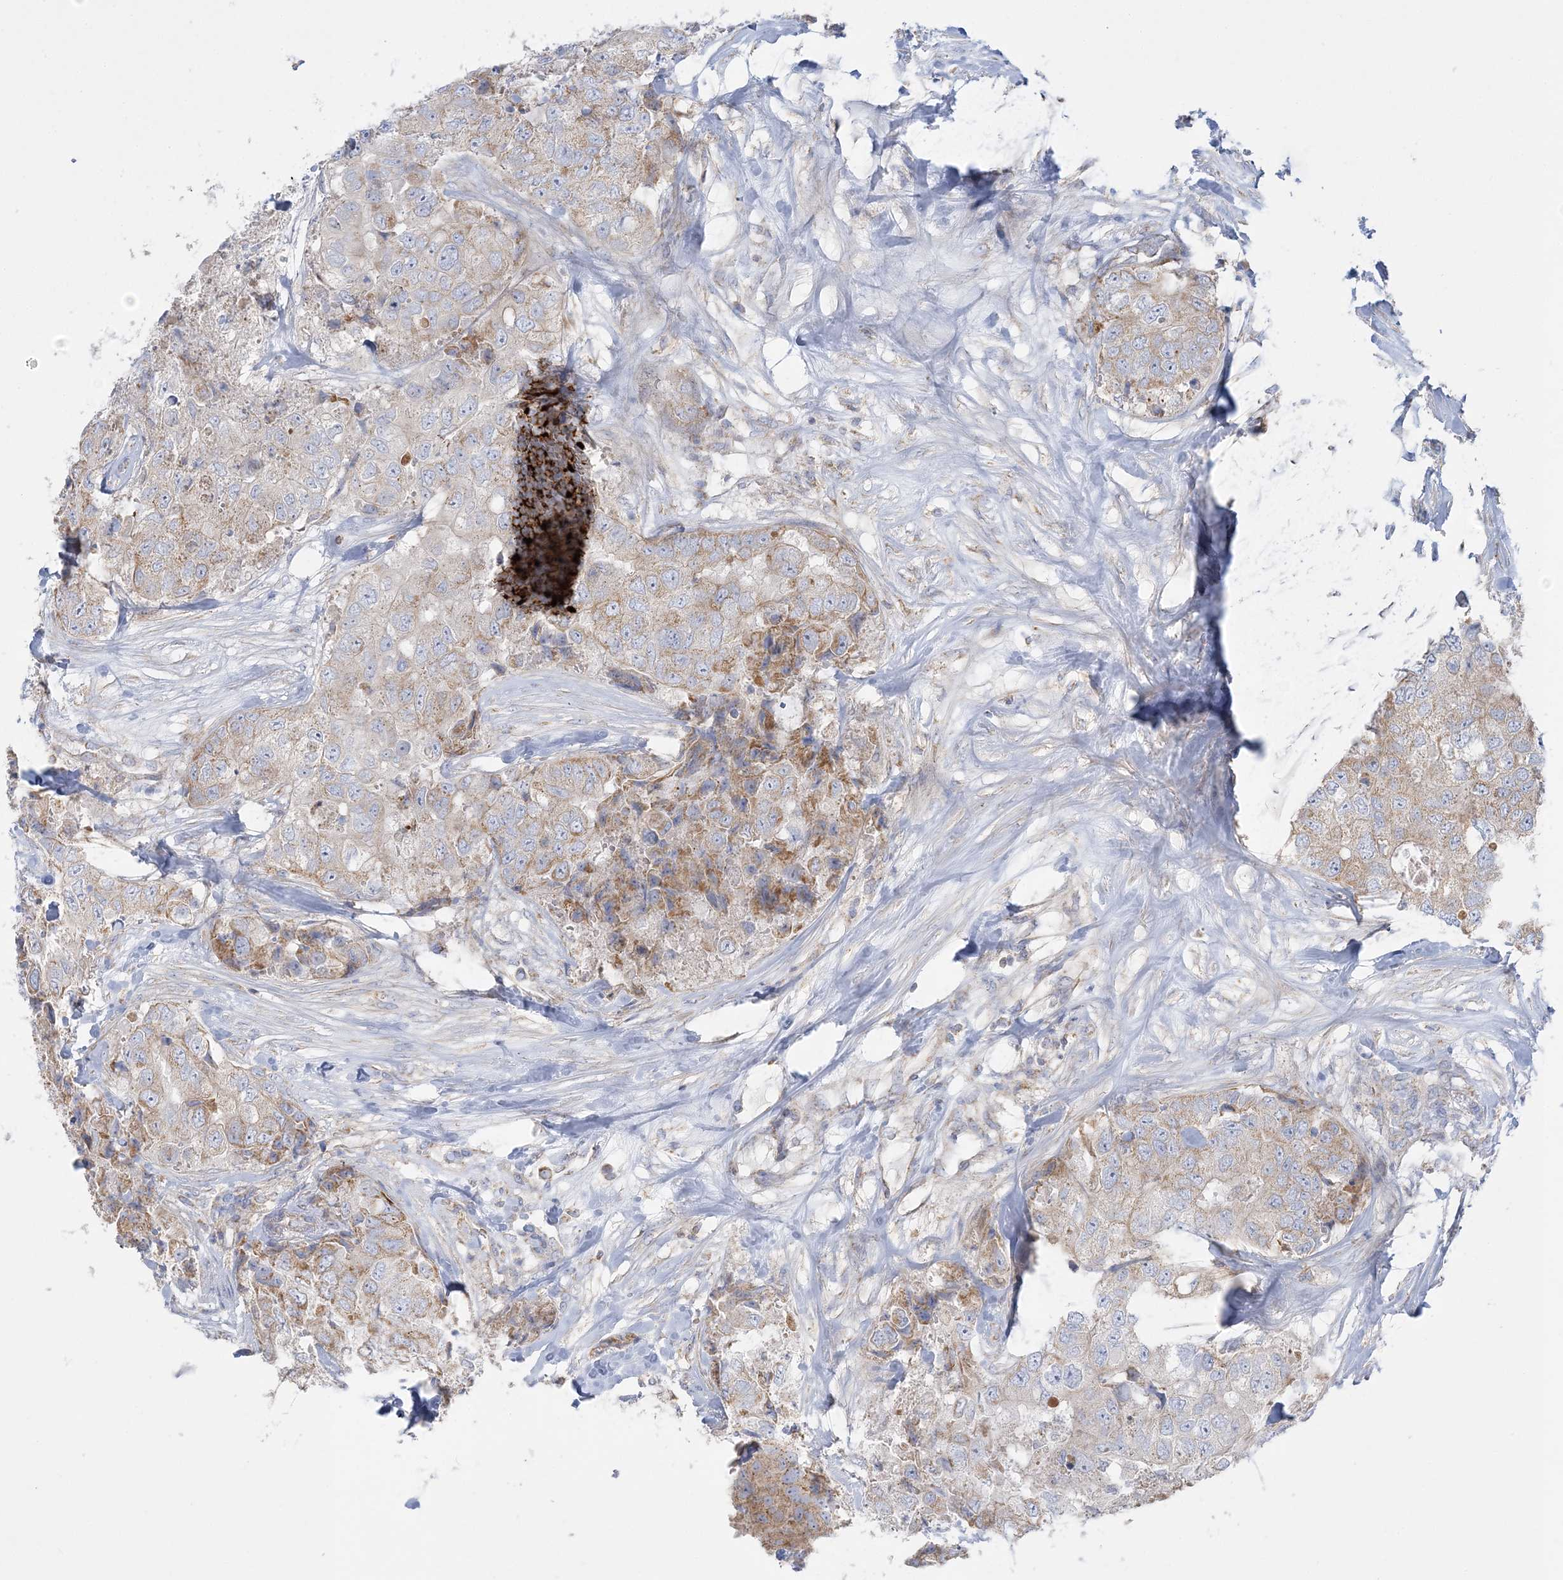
{"staining": {"intensity": "weak", "quantity": "25%-75%", "location": "cytoplasmic/membranous"}, "tissue": "breast cancer", "cell_type": "Tumor cells", "image_type": "cancer", "snomed": [{"axis": "morphology", "description": "Duct carcinoma"}, {"axis": "topography", "description": "Breast"}], "caption": "An immunohistochemistry (IHC) photomicrograph of neoplastic tissue is shown. Protein staining in brown highlights weak cytoplasmic/membranous positivity in breast intraductal carcinoma within tumor cells. Immunohistochemistry stains the protein of interest in brown and the nuclei are stained blue.", "gene": "TBC1D14", "patient": {"sex": "female", "age": 62}}